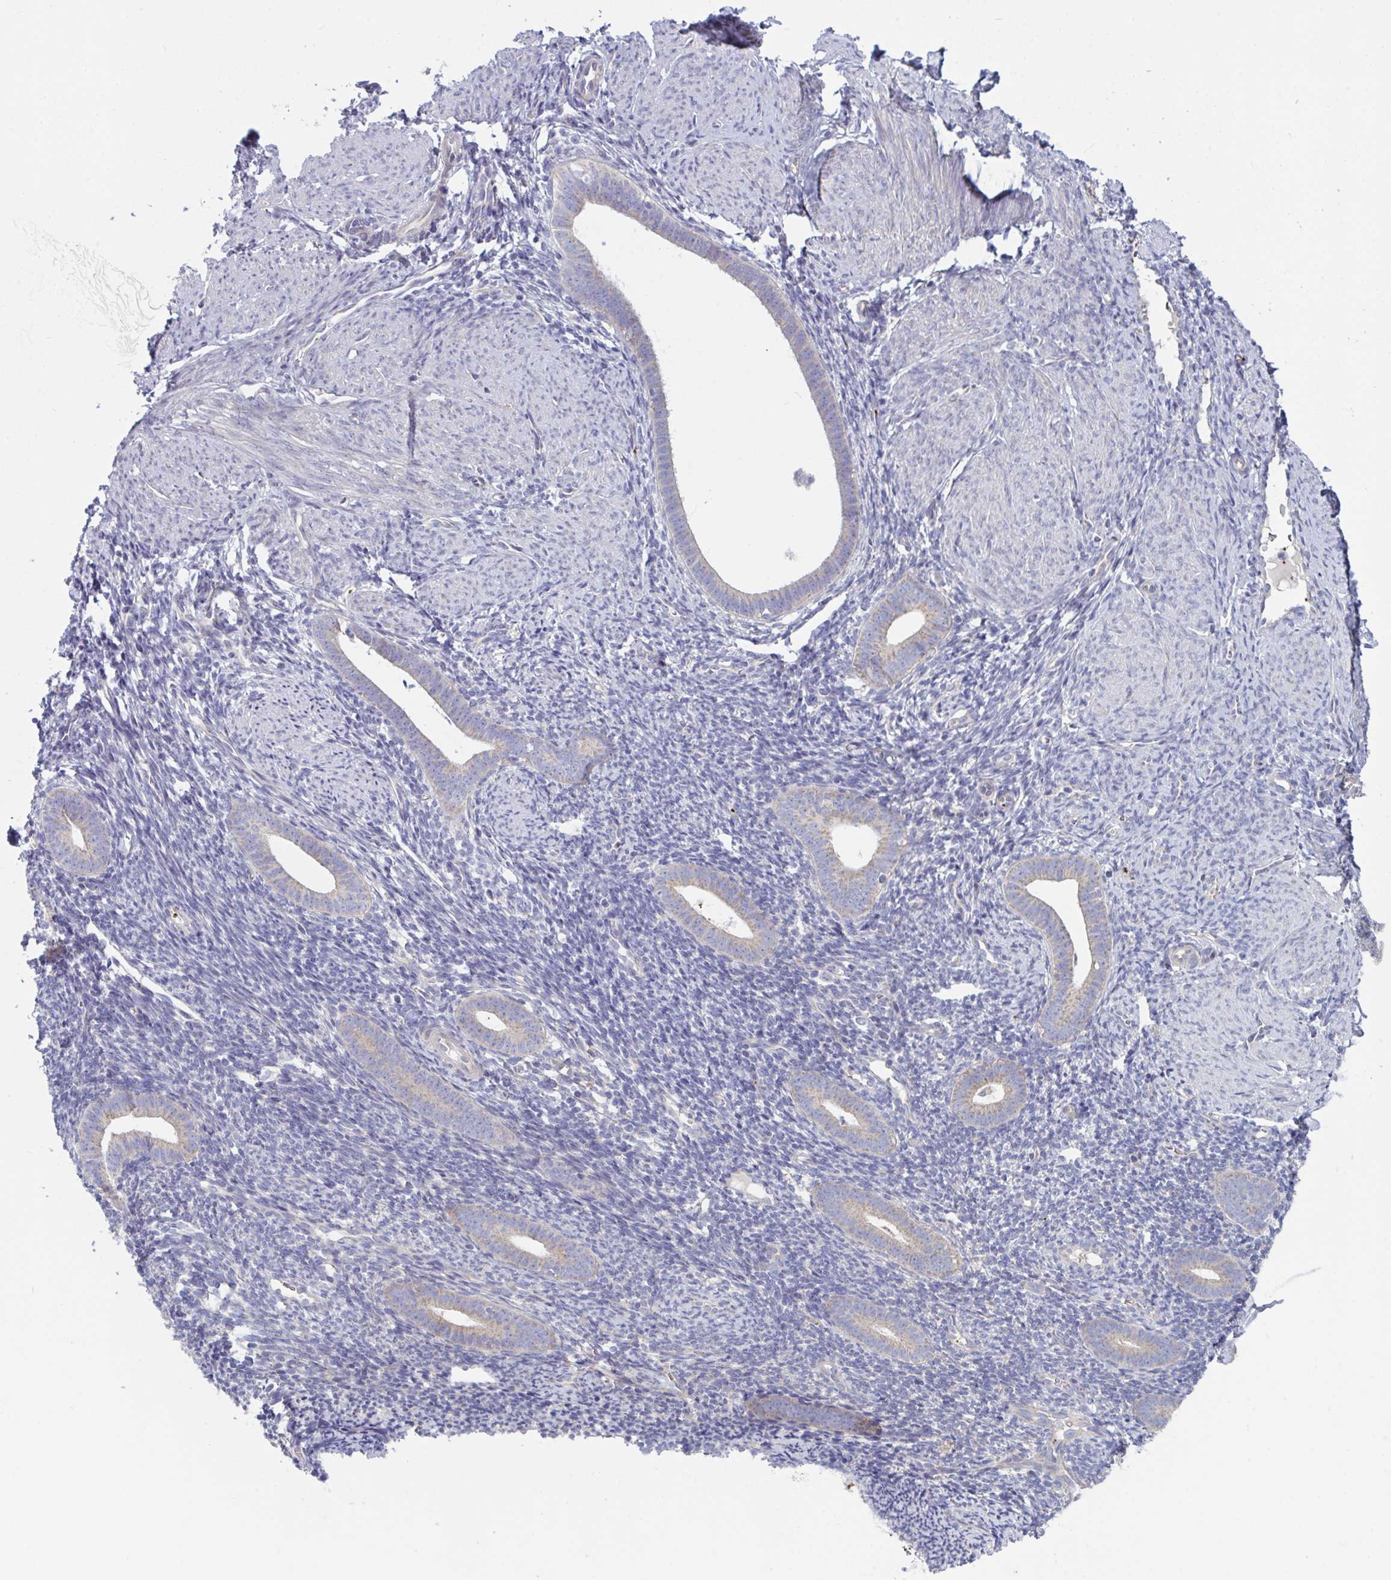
{"staining": {"intensity": "negative", "quantity": "none", "location": "none"}, "tissue": "endometrium", "cell_type": "Cells in endometrial stroma", "image_type": "normal", "snomed": [{"axis": "morphology", "description": "Normal tissue, NOS"}, {"axis": "topography", "description": "Endometrium"}], "caption": "This micrograph is of unremarkable endometrium stained with immunohistochemistry to label a protein in brown with the nuclei are counter-stained blue. There is no staining in cells in endometrial stroma. (Brightfield microscopy of DAB (3,3'-diaminobenzidine) immunohistochemistry (IHC) at high magnification).", "gene": "MRPS2", "patient": {"sex": "female", "age": 39}}